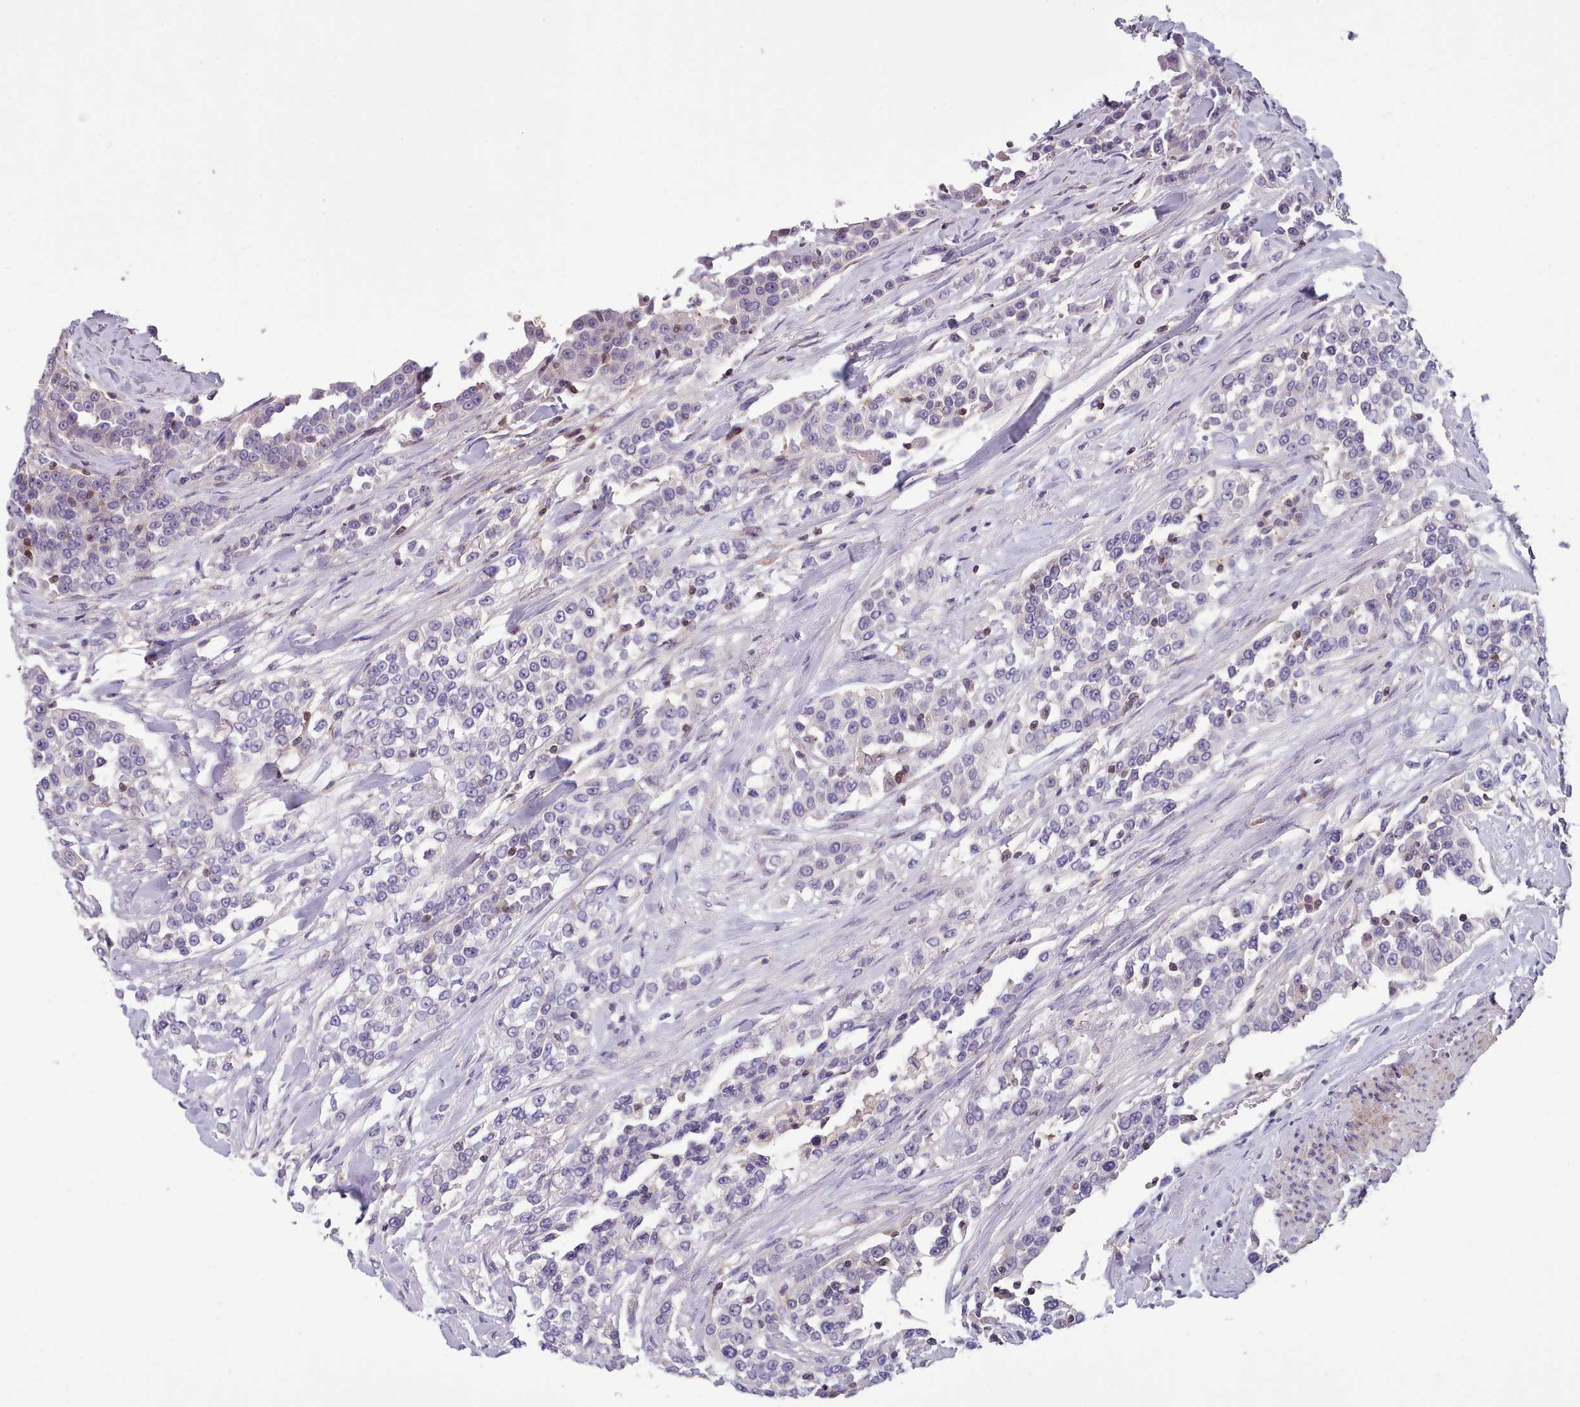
{"staining": {"intensity": "negative", "quantity": "none", "location": "none"}, "tissue": "urothelial cancer", "cell_type": "Tumor cells", "image_type": "cancer", "snomed": [{"axis": "morphology", "description": "Urothelial carcinoma, High grade"}, {"axis": "topography", "description": "Urinary bladder"}], "caption": "DAB (3,3'-diaminobenzidine) immunohistochemical staining of human urothelial cancer shows no significant staining in tumor cells.", "gene": "RAC2", "patient": {"sex": "female", "age": 80}}